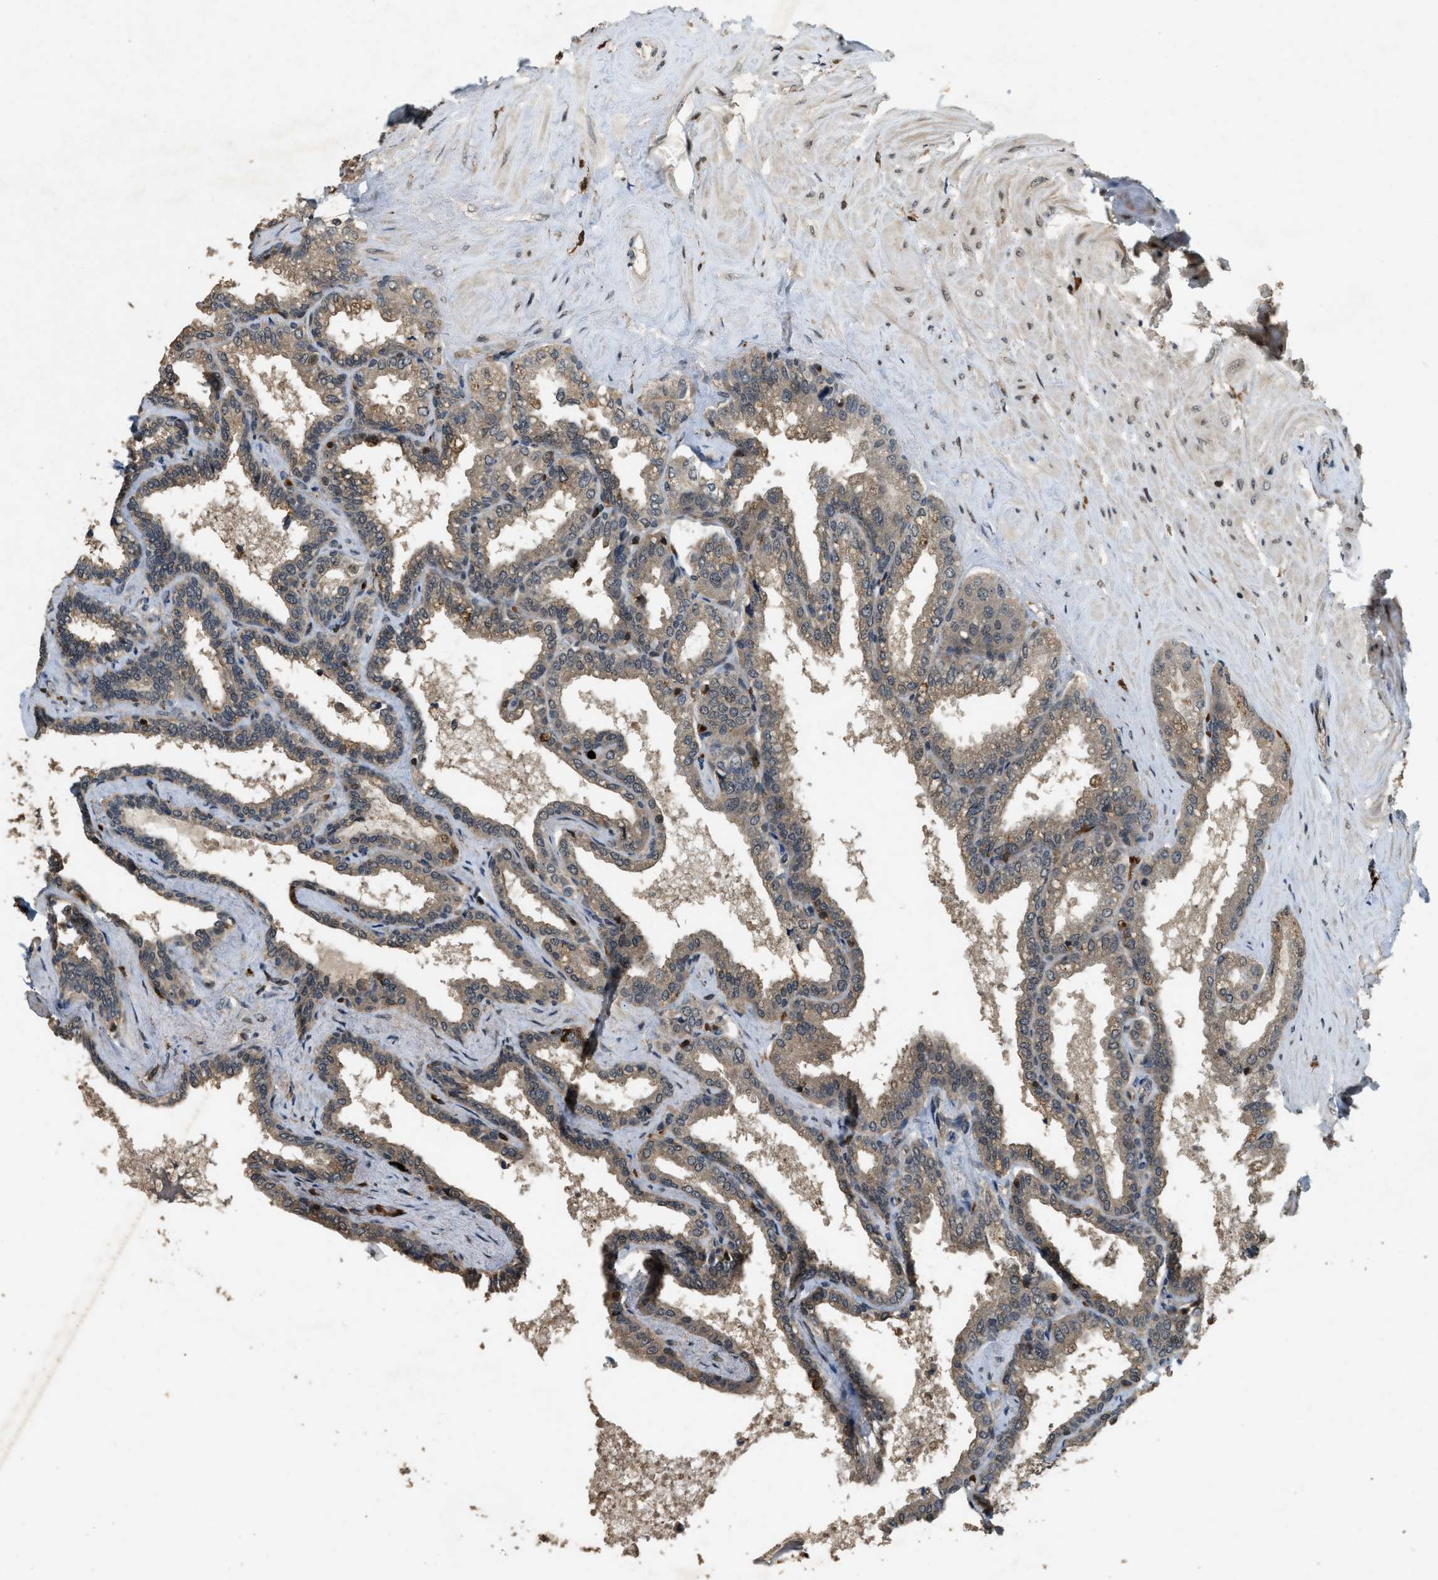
{"staining": {"intensity": "weak", "quantity": ">75%", "location": "cytoplasmic/membranous"}, "tissue": "seminal vesicle", "cell_type": "Glandular cells", "image_type": "normal", "snomed": [{"axis": "morphology", "description": "Normal tissue, NOS"}, {"axis": "topography", "description": "Seminal veicle"}], "caption": "A photomicrograph showing weak cytoplasmic/membranous positivity in approximately >75% of glandular cells in benign seminal vesicle, as visualized by brown immunohistochemical staining.", "gene": "RNF141", "patient": {"sex": "male", "age": 46}}